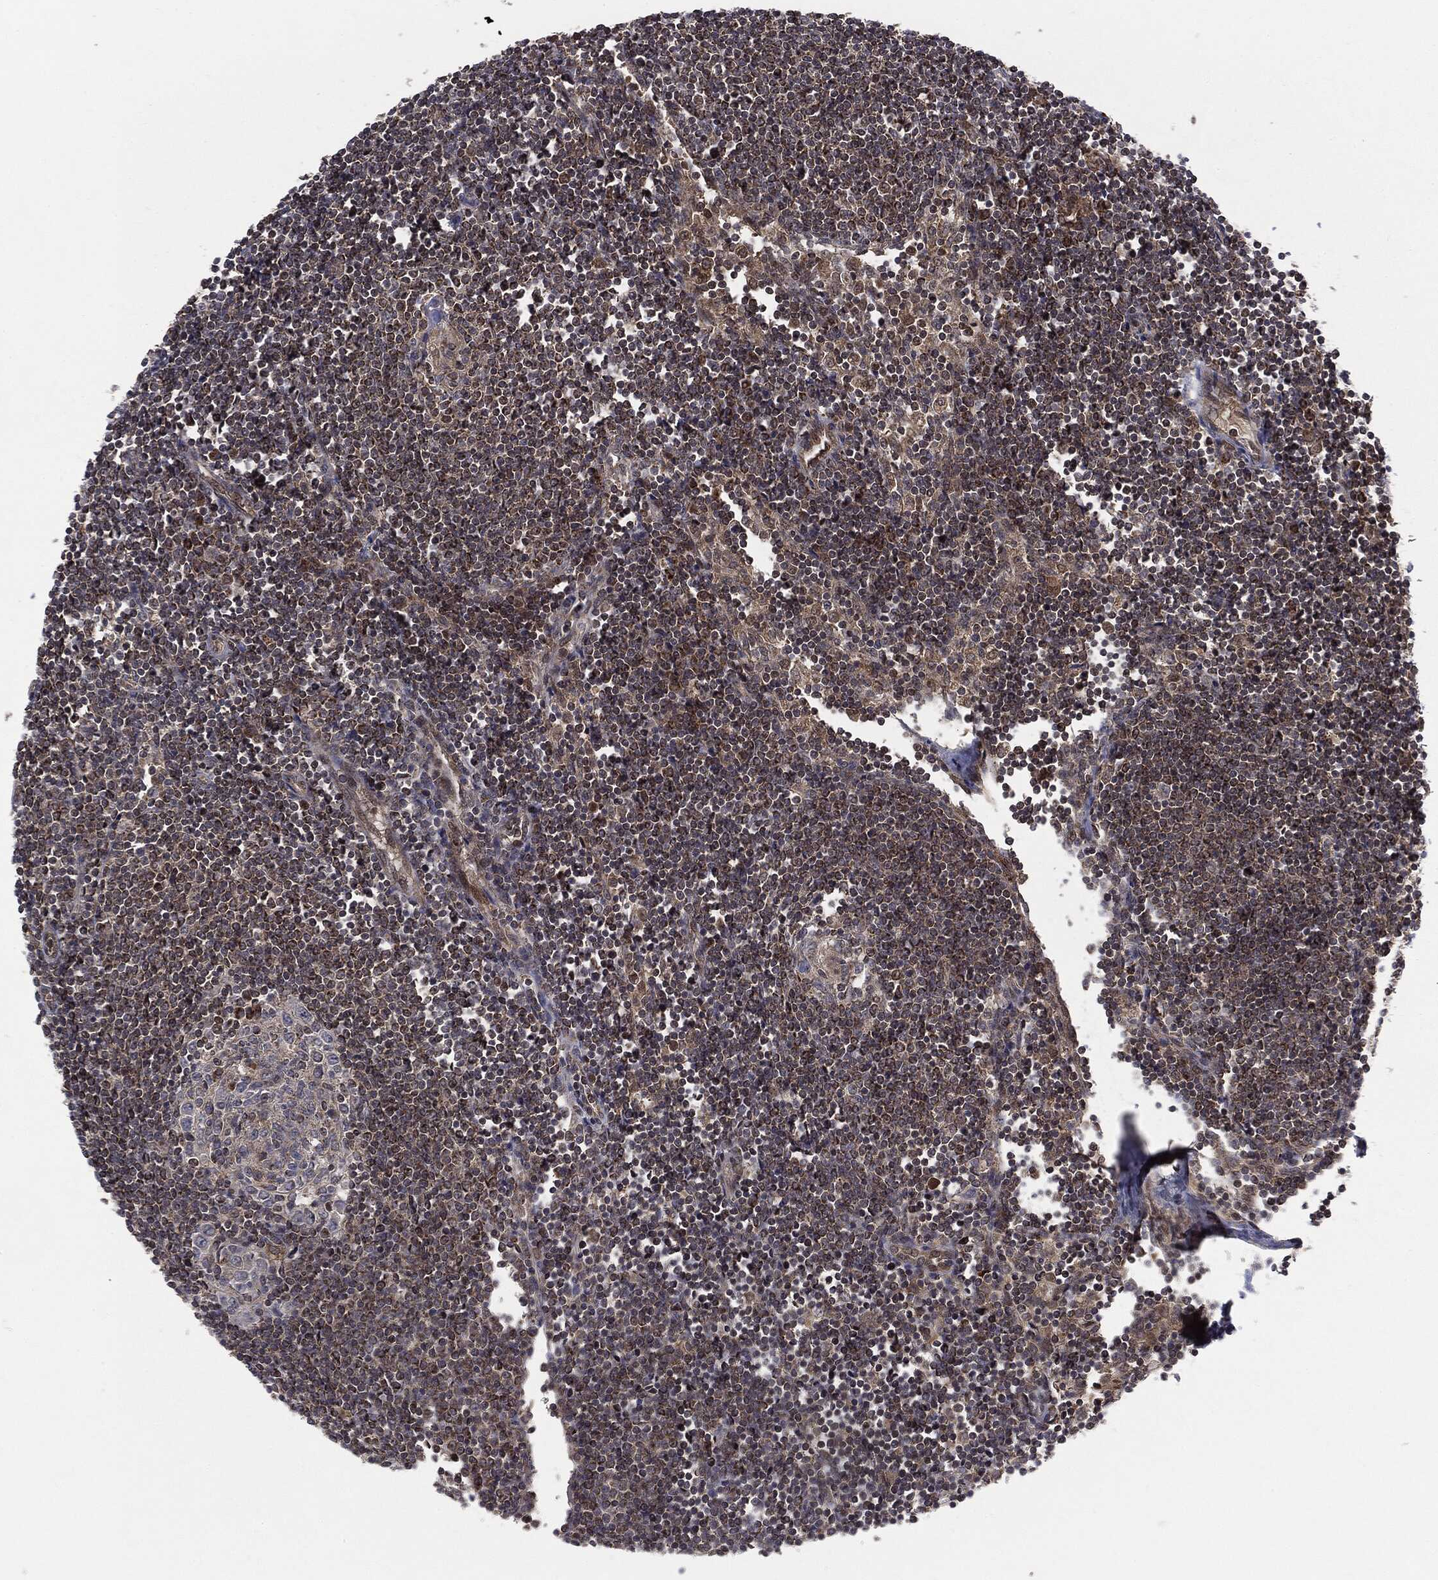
{"staining": {"intensity": "weak", "quantity": "<25%", "location": "nuclear"}, "tissue": "lymph node", "cell_type": "Germinal center cells", "image_type": "normal", "snomed": [{"axis": "morphology", "description": "Normal tissue, NOS"}, {"axis": "morphology", "description": "Adenocarcinoma, NOS"}, {"axis": "topography", "description": "Lymph node"}, {"axis": "topography", "description": "Pancreas"}], "caption": "This is an immunohistochemistry (IHC) histopathology image of normal lymph node. There is no positivity in germinal center cells.", "gene": "PTPA", "patient": {"sex": "female", "age": 58}}